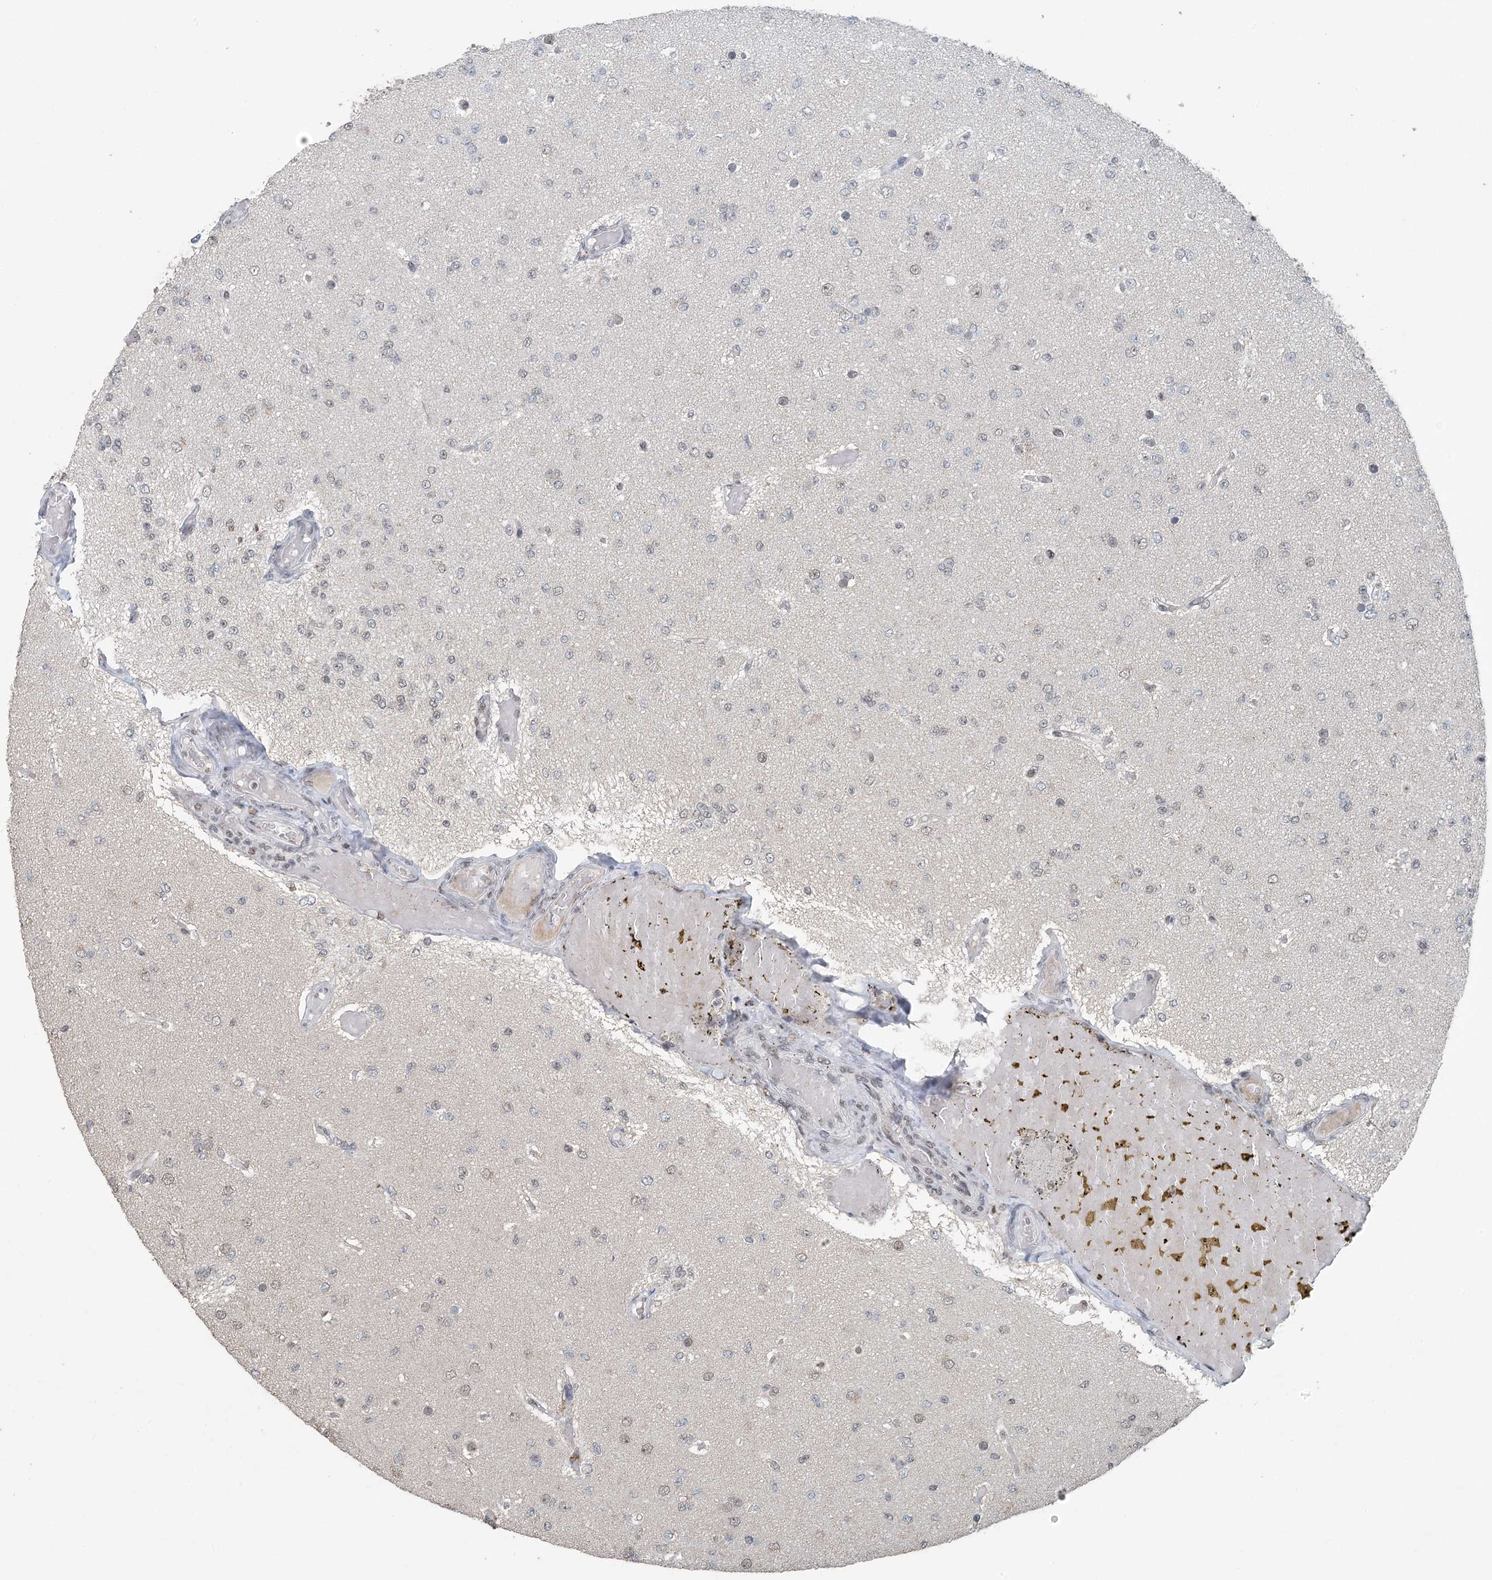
{"staining": {"intensity": "weak", "quantity": "<25%", "location": "nuclear"}, "tissue": "glioma", "cell_type": "Tumor cells", "image_type": "cancer", "snomed": [{"axis": "morphology", "description": "Glioma, malignant, Low grade"}, {"axis": "topography", "description": "Brain"}], "caption": "An IHC micrograph of glioma is shown. There is no staining in tumor cells of glioma.", "gene": "MBD2", "patient": {"sex": "female", "age": 22}}